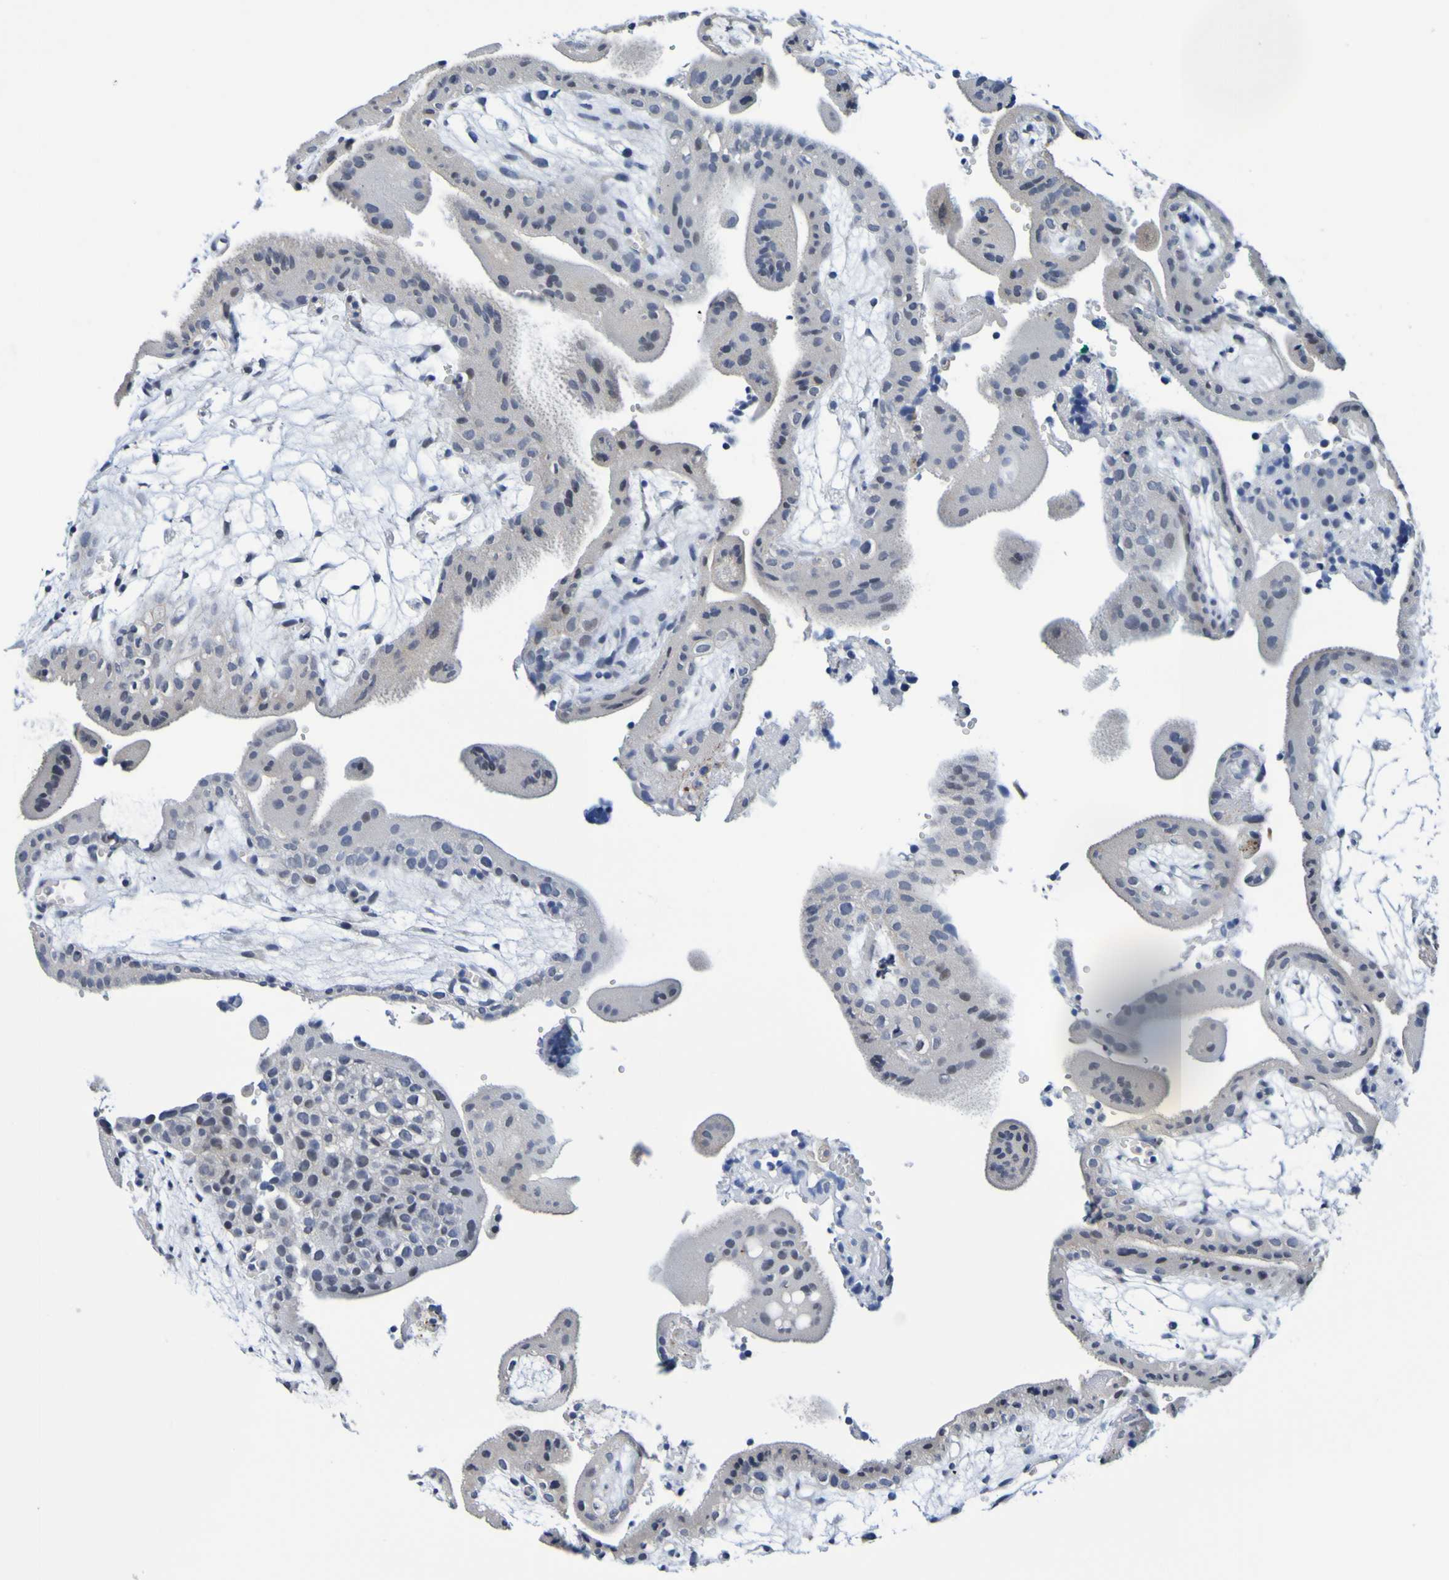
{"staining": {"intensity": "weak", "quantity": "<25%", "location": "cytoplasmic/membranous"}, "tissue": "placenta", "cell_type": "Decidual cells", "image_type": "normal", "snomed": [{"axis": "morphology", "description": "Normal tissue, NOS"}, {"axis": "topography", "description": "Placenta"}], "caption": "Immunohistochemical staining of unremarkable placenta demonstrates no significant expression in decidual cells.", "gene": "VMA21", "patient": {"sex": "female", "age": 18}}